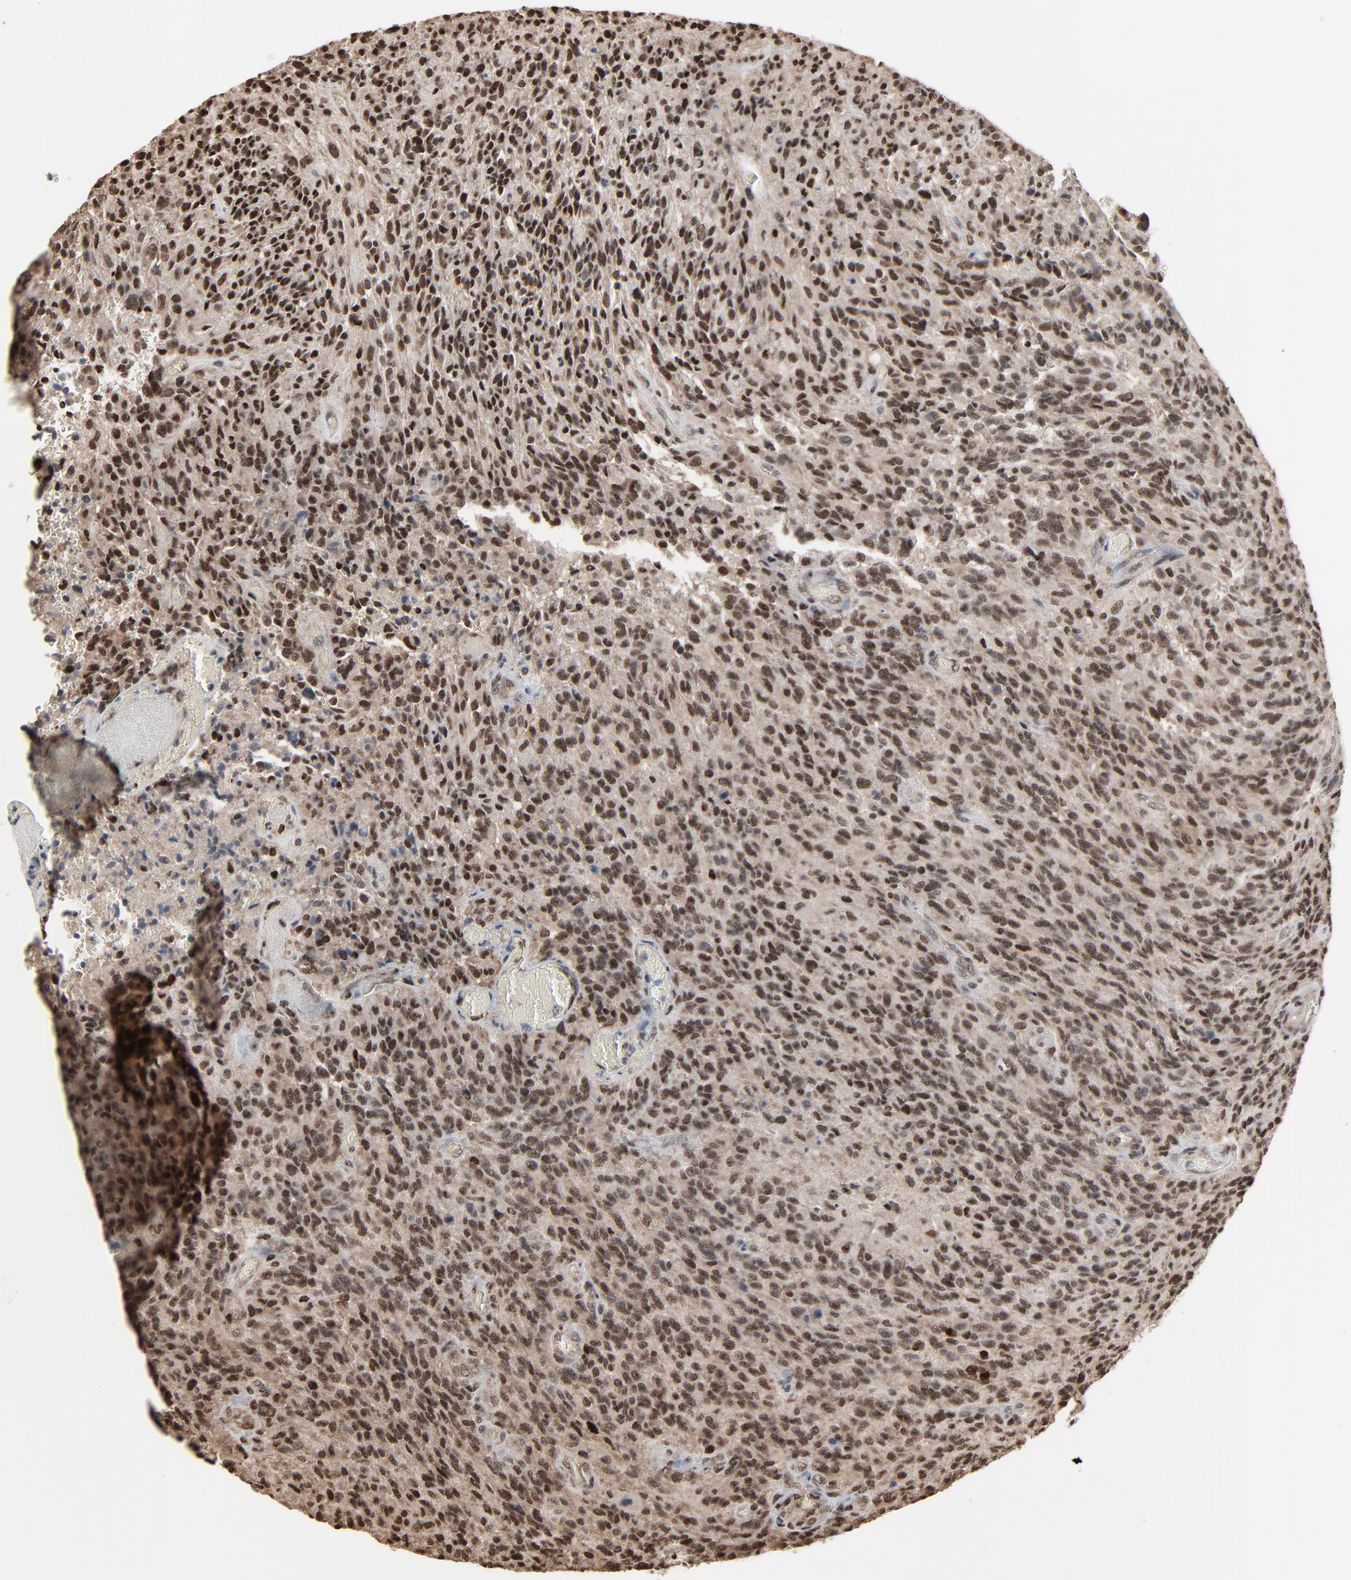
{"staining": {"intensity": "strong", "quantity": ">75%", "location": "cytoplasmic/membranous,nuclear"}, "tissue": "glioma", "cell_type": "Tumor cells", "image_type": "cancer", "snomed": [{"axis": "morphology", "description": "Normal tissue, NOS"}, {"axis": "morphology", "description": "Glioma, malignant, High grade"}, {"axis": "topography", "description": "Cerebral cortex"}], "caption": "Malignant high-grade glioma stained for a protein (brown) exhibits strong cytoplasmic/membranous and nuclear positive positivity in about >75% of tumor cells.", "gene": "MEIS2", "patient": {"sex": "male", "age": 56}}